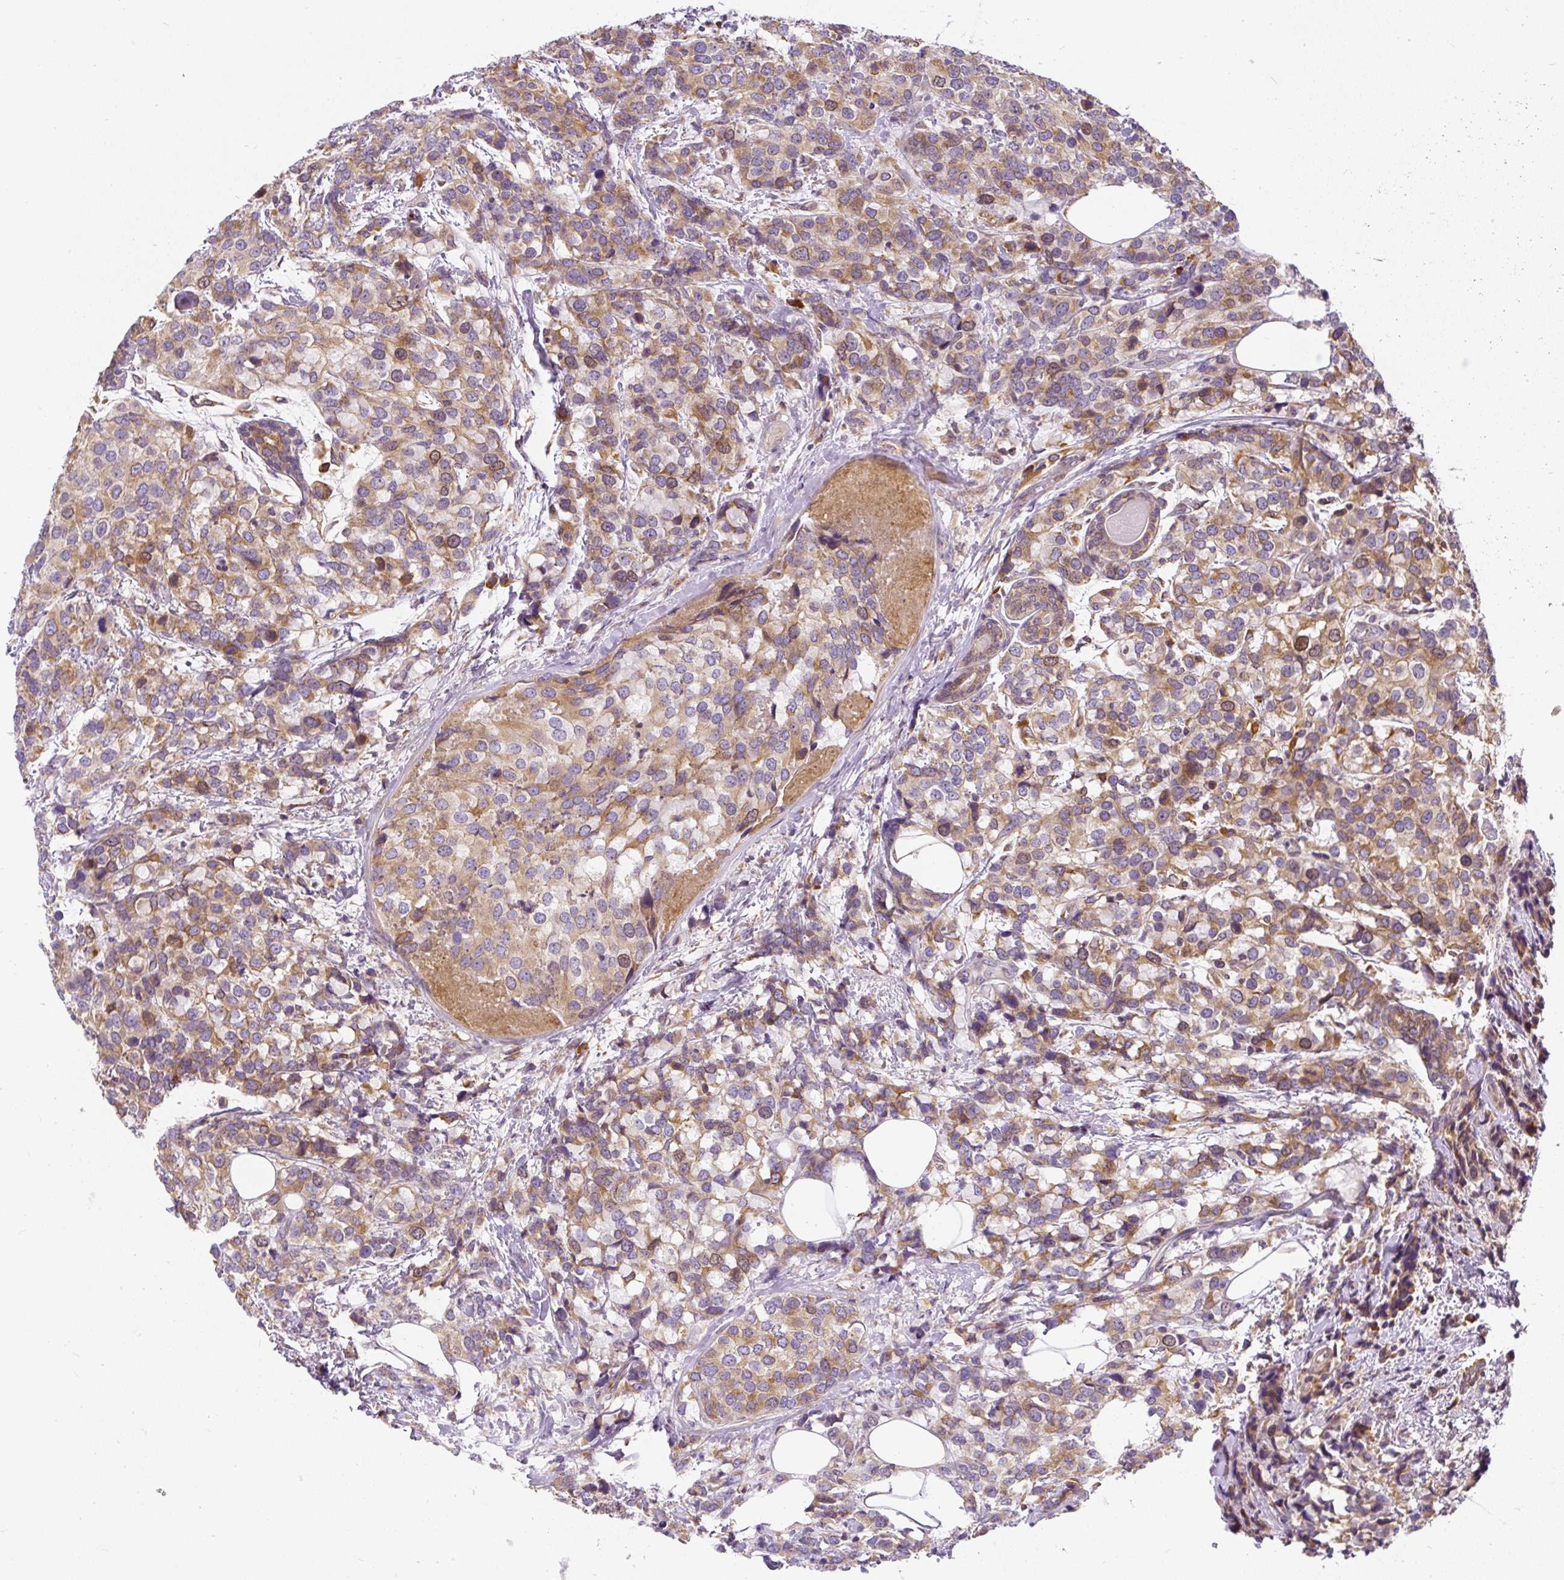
{"staining": {"intensity": "moderate", "quantity": ">75%", "location": "cytoplasmic/membranous"}, "tissue": "breast cancer", "cell_type": "Tumor cells", "image_type": "cancer", "snomed": [{"axis": "morphology", "description": "Lobular carcinoma"}, {"axis": "topography", "description": "Breast"}], "caption": "Brown immunohistochemical staining in human breast cancer (lobular carcinoma) demonstrates moderate cytoplasmic/membranous staining in approximately >75% of tumor cells.", "gene": "CYP20A1", "patient": {"sex": "female", "age": 59}}